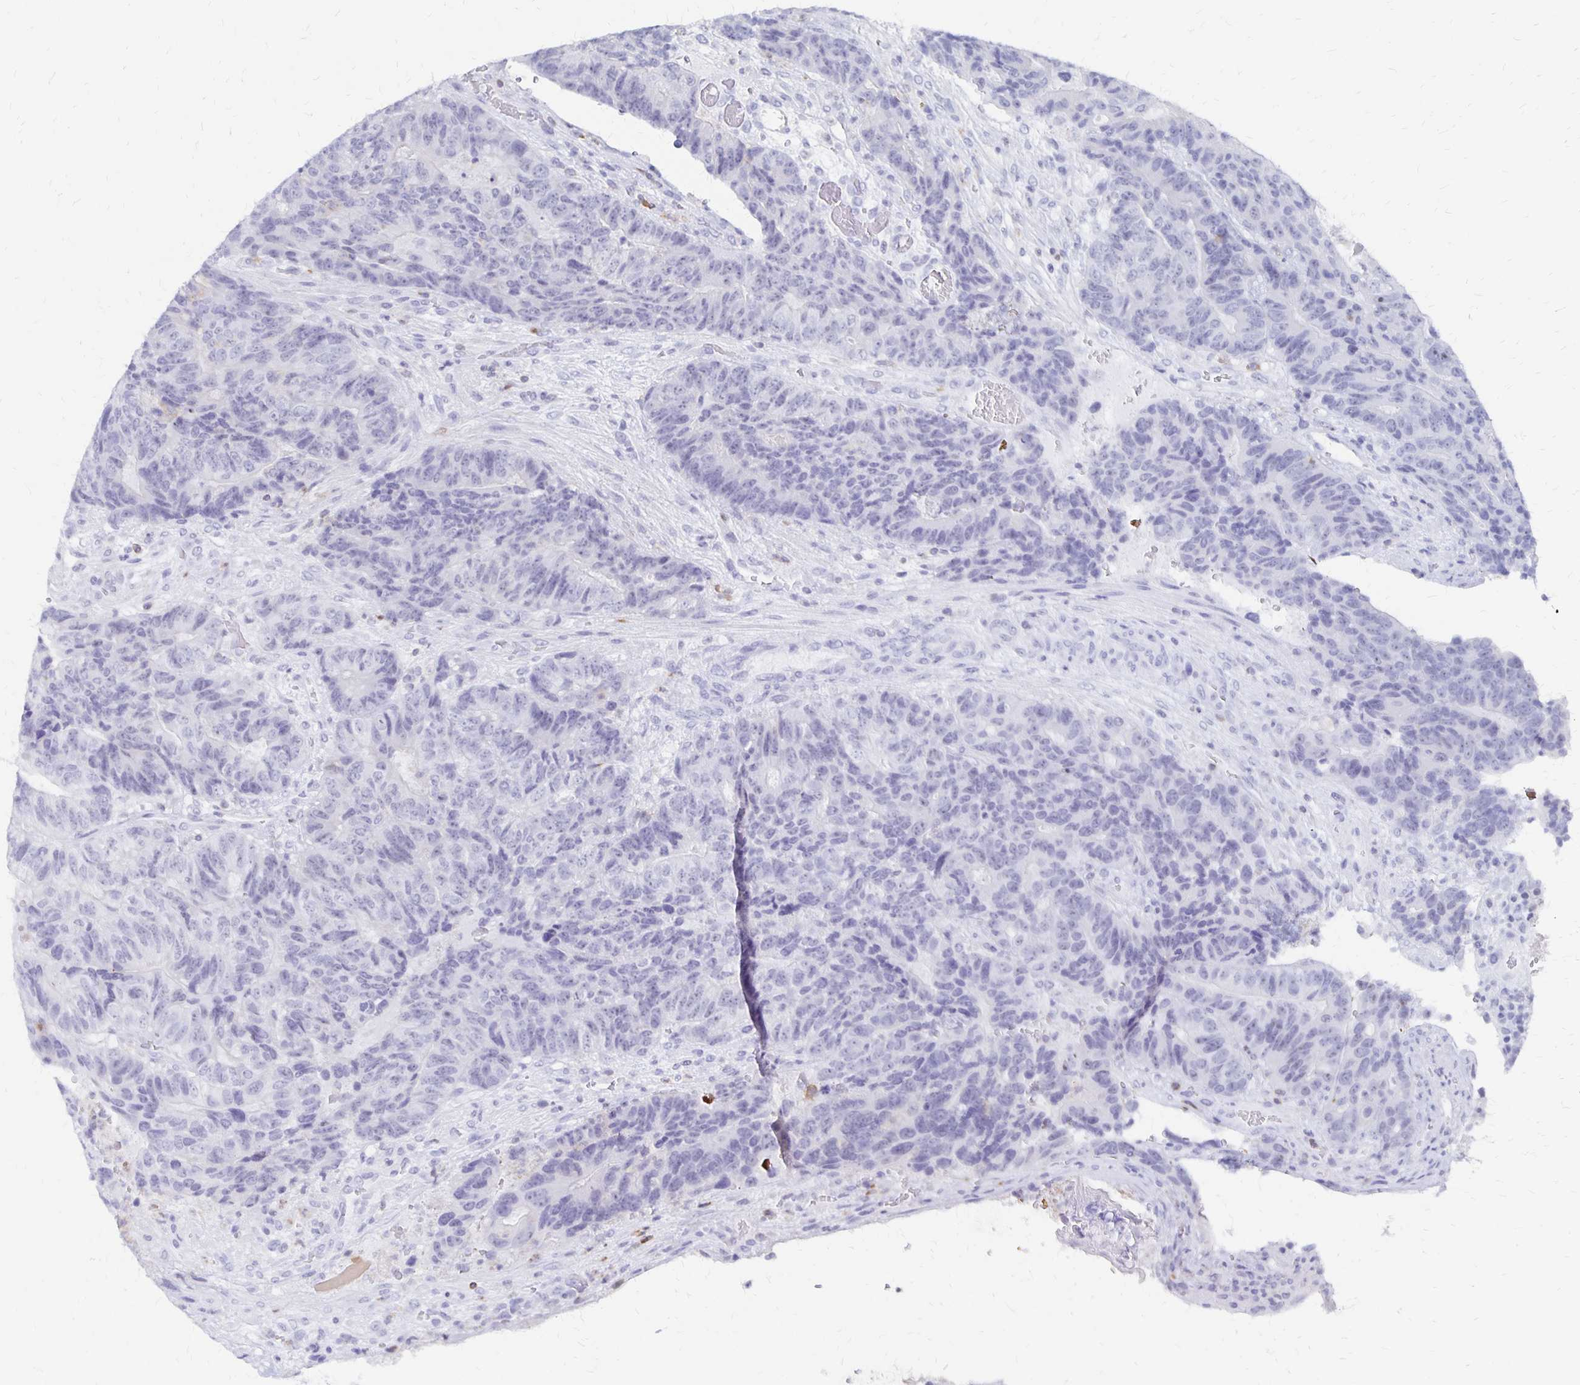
{"staining": {"intensity": "negative", "quantity": "none", "location": "none"}, "tissue": "colorectal cancer", "cell_type": "Tumor cells", "image_type": "cancer", "snomed": [{"axis": "morphology", "description": "Normal tissue, NOS"}, {"axis": "morphology", "description": "Adenocarcinoma, NOS"}, {"axis": "topography", "description": "Colon"}], "caption": "Immunohistochemical staining of human colorectal cancer (adenocarcinoma) shows no significant expression in tumor cells.", "gene": "SYT2", "patient": {"sex": "female", "age": 48}}